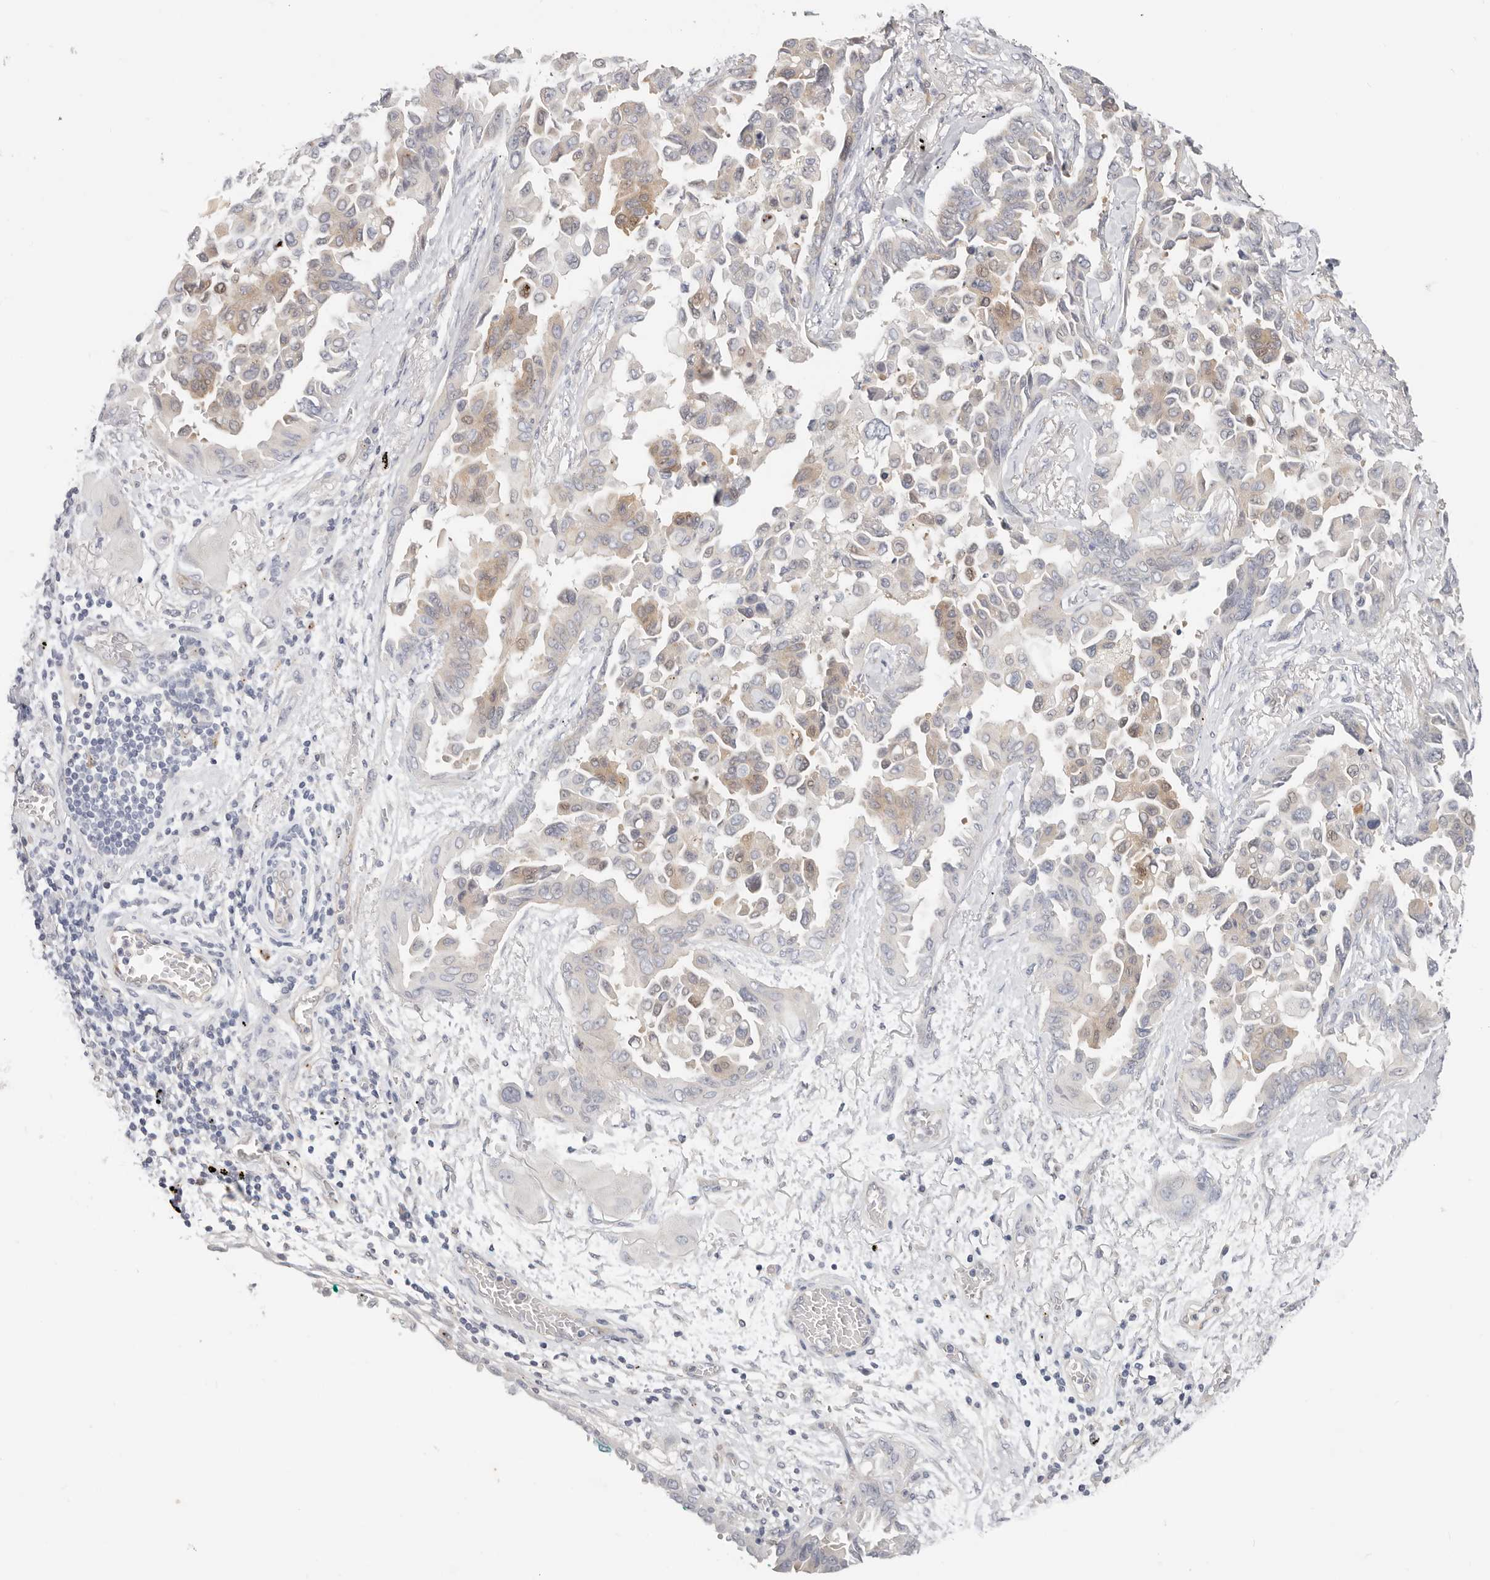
{"staining": {"intensity": "weak", "quantity": "25%-75%", "location": "cytoplasmic/membranous"}, "tissue": "lung cancer", "cell_type": "Tumor cells", "image_type": "cancer", "snomed": [{"axis": "morphology", "description": "Adenocarcinoma, NOS"}, {"axis": "topography", "description": "Lung"}], "caption": "A micrograph showing weak cytoplasmic/membranous staining in approximately 25%-75% of tumor cells in lung adenocarcinoma, as visualized by brown immunohistochemical staining.", "gene": "ZRANB1", "patient": {"sex": "female", "age": 67}}